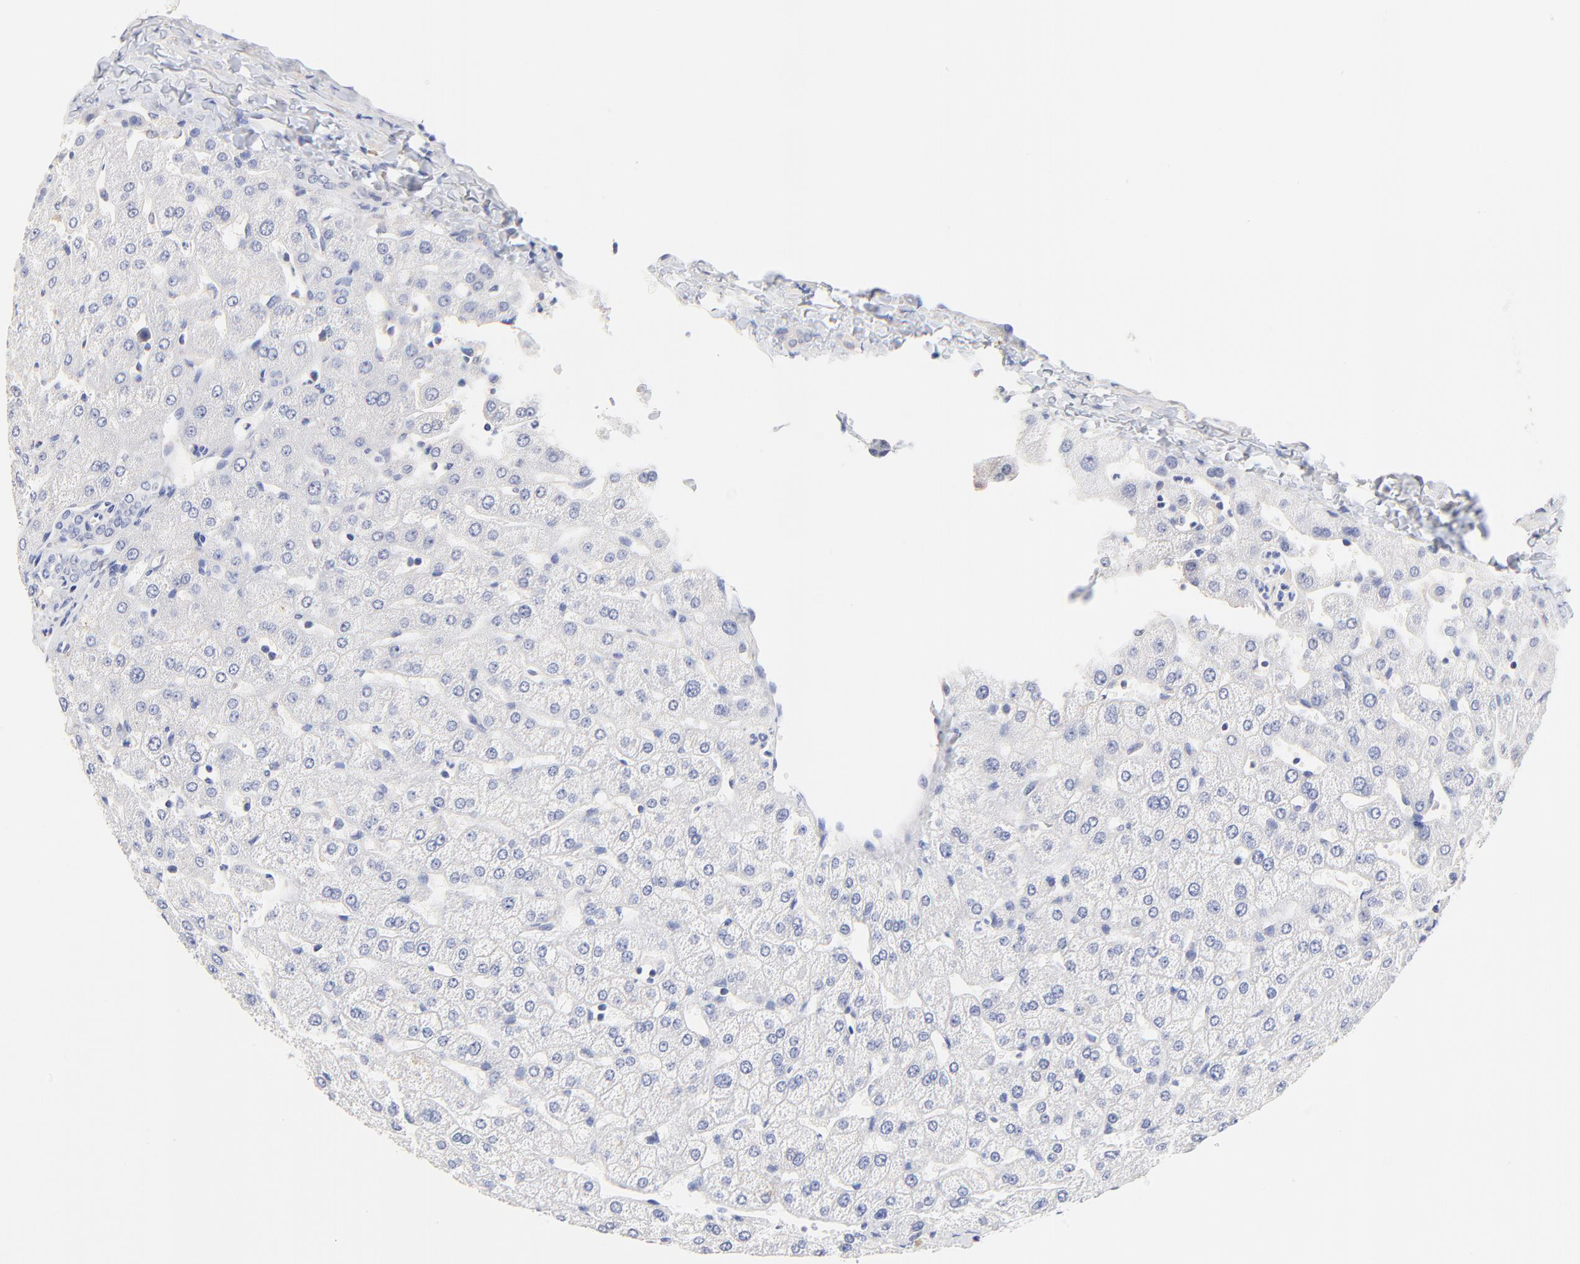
{"staining": {"intensity": "negative", "quantity": "none", "location": "none"}, "tissue": "liver", "cell_type": "Cholangiocytes", "image_type": "normal", "snomed": [{"axis": "morphology", "description": "Normal tissue, NOS"}, {"axis": "morphology", "description": "Fibrosis, NOS"}, {"axis": "topography", "description": "Liver"}], "caption": "Histopathology image shows no significant protein positivity in cholangiocytes of benign liver.", "gene": "TWNK", "patient": {"sex": "female", "age": 29}}